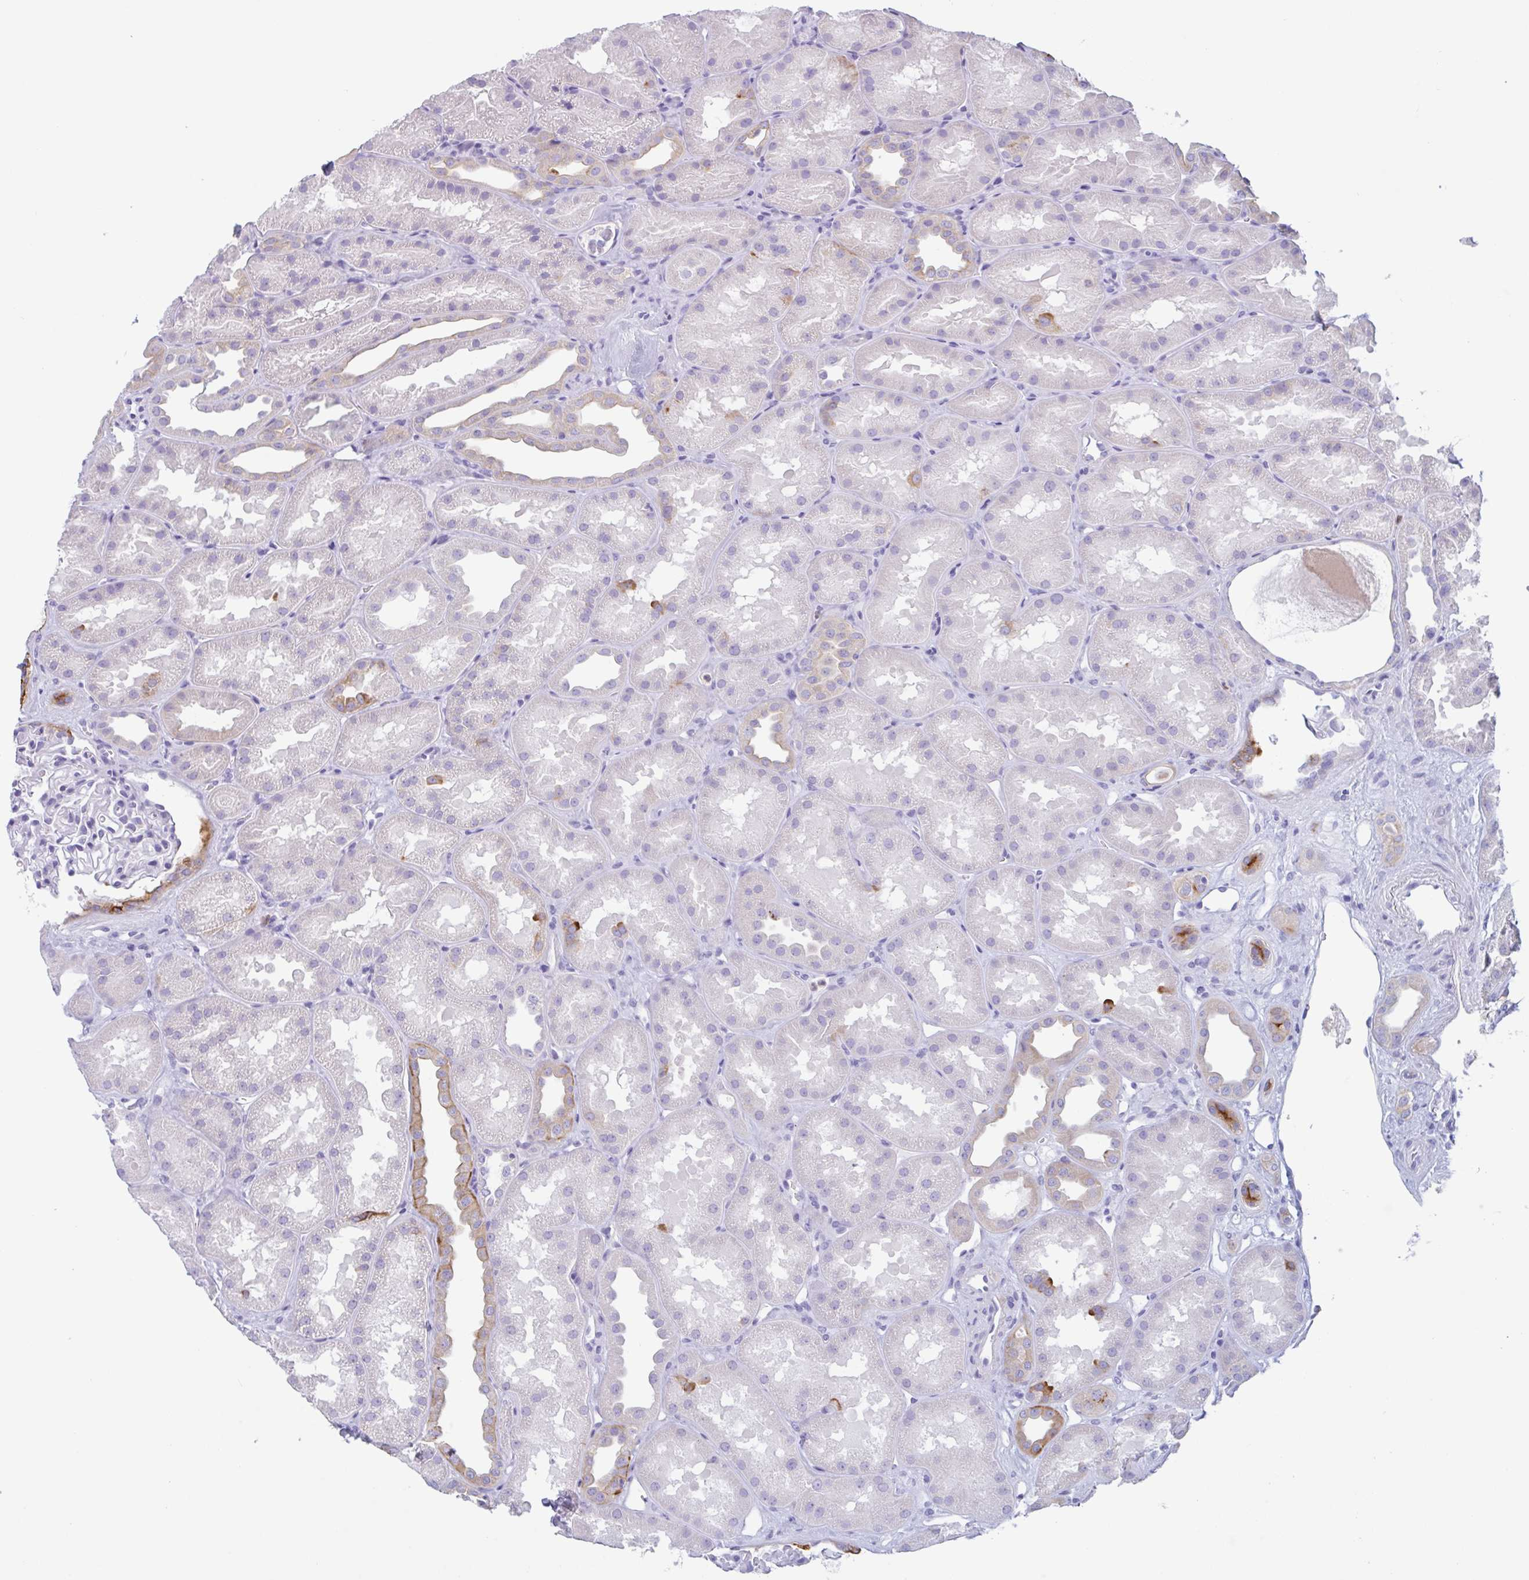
{"staining": {"intensity": "moderate", "quantity": "<25%", "location": "cytoplasmic/membranous"}, "tissue": "kidney", "cell_type": "Cells in glomeruli", "image_type": "normal", "snomed": [{"axis": "morphology", "description": "Normal tissue, NOS"}, {"axis": "topography", "description": "Kidney"}], "caption": "A photomicrograph of kidney stained for a protein exhibits moderate cytoplasmic/membranous brown staining in cells in glomeruli.", "gene": "DTWD2", "patient": {"sex": "male", "age": 61}}